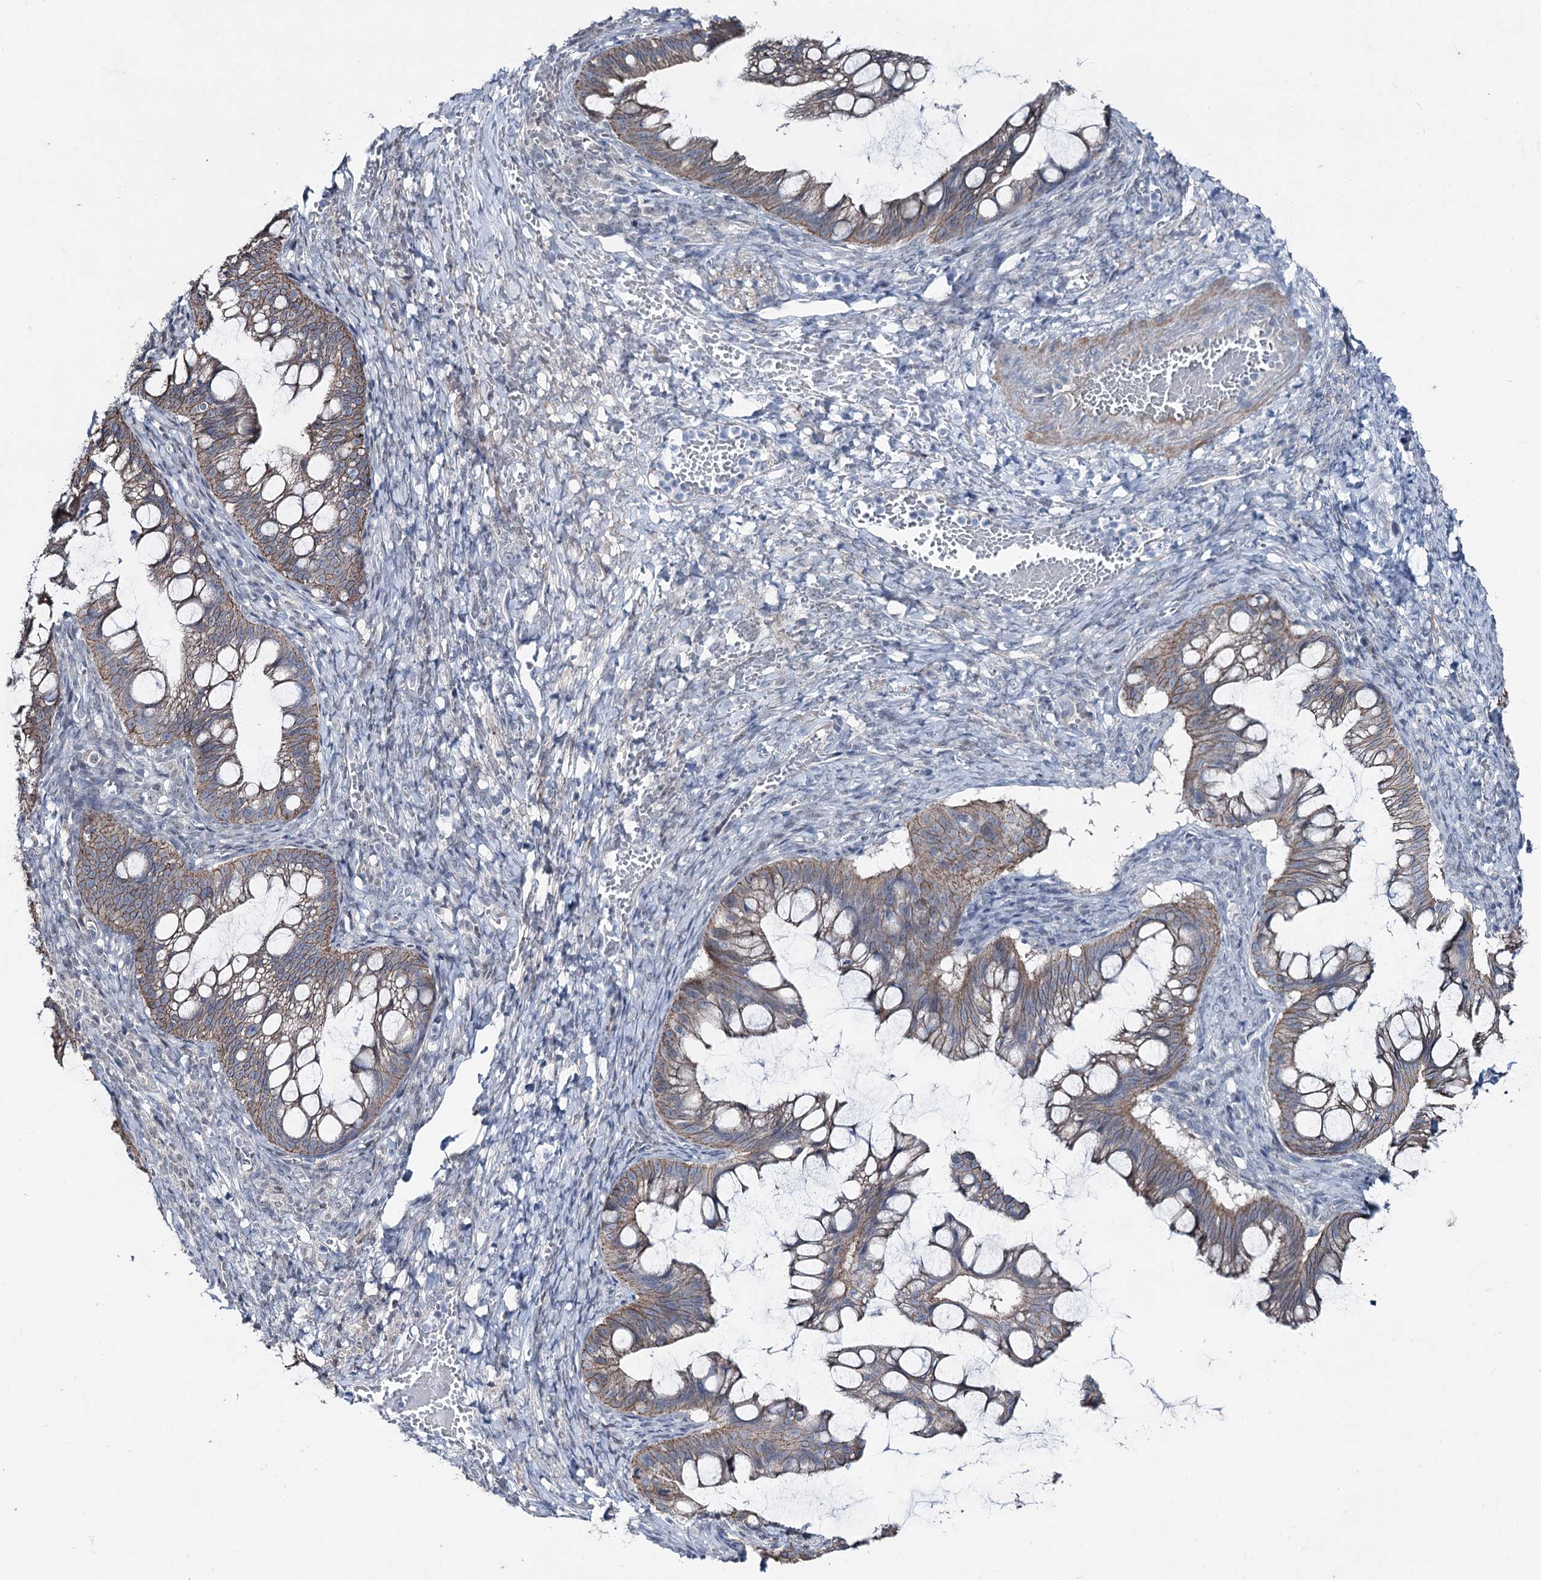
{"staining": {"intensity": "moderate", "quantity": ">75%", "location": "cytoplasmic/membranous"}, "tissue": "ovarian cancer", "cell_type": "Tumor cells", "image_type": "cancer", "snomed": [{"axis": "morphology", "description": "Cystadenocarcinoma, mucinous, NOS"}, {"axis": "topography", "description": "Ovary"}], "caption": "Ovarian cancer (mucinous cystadenocarcinoma) tissue exhibits moderate cytoplasmic/membranous staining in about >75% of tumor cells", "gene": "FAM120B", "patient": {"sex": "female", "age": 73}}